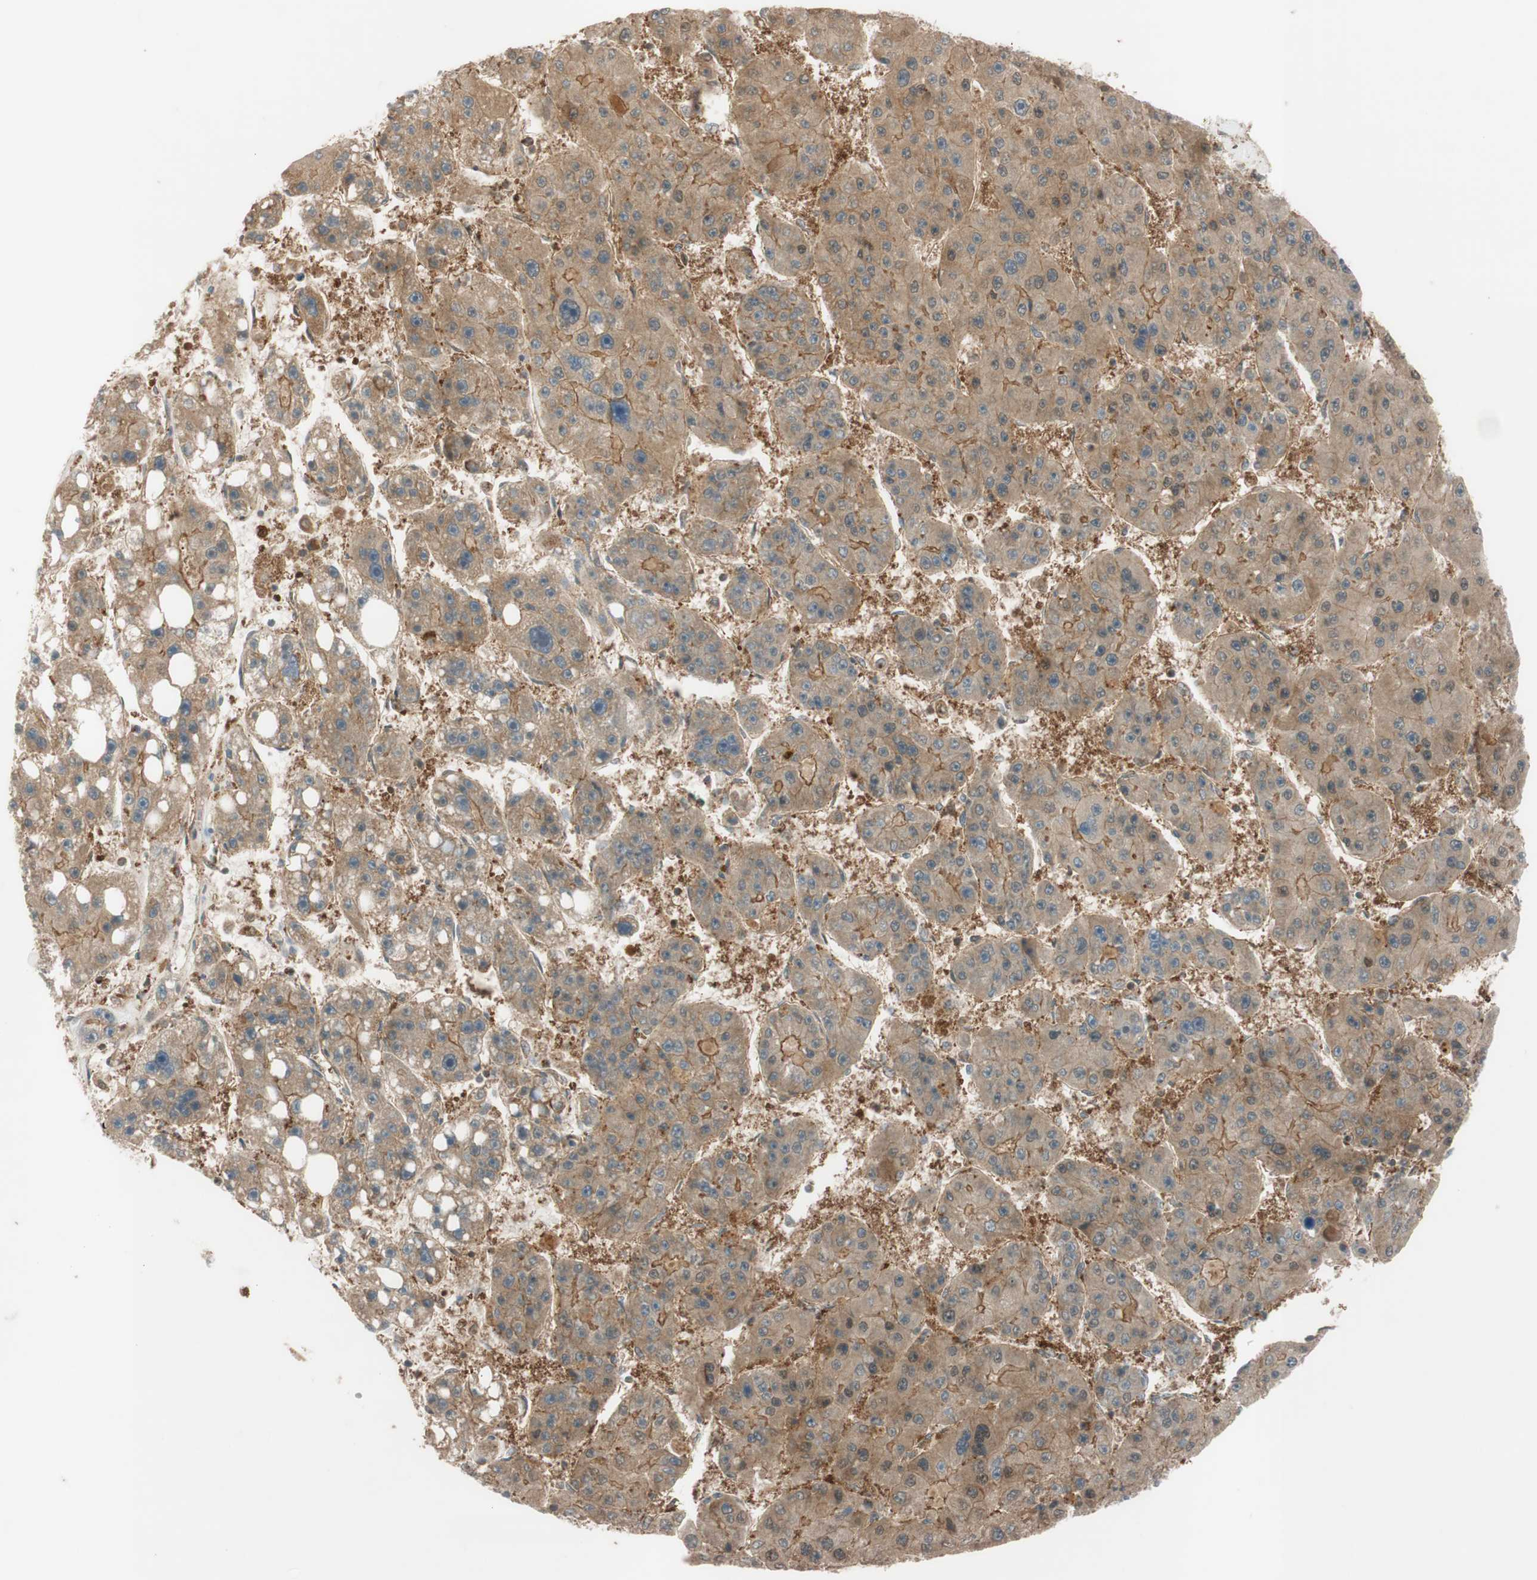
{"staining": {"intensity": "moderate", "quantity": ">75%", "location": "cytoplasmic/membranous"}, "tissue": "liver cancer", "cell_type": "Tumor cells", "image_type": "cancer", "snomed": [{"axis": "morphology", "description": "Carcinoma, Hepatocellular, NOS"}, {"axis": "topography", "description": "Liver"}], "caption": "Immunohistochemistry photomicrograph of liver hepatocellular carcinoma stained for a protein (brown), which shows medium levels of moderate cytoplasmic/membranous staining in about >75% of tumor cells.", "gene": "EPHA8", "patient": {"sex": "female", "age": 61}}